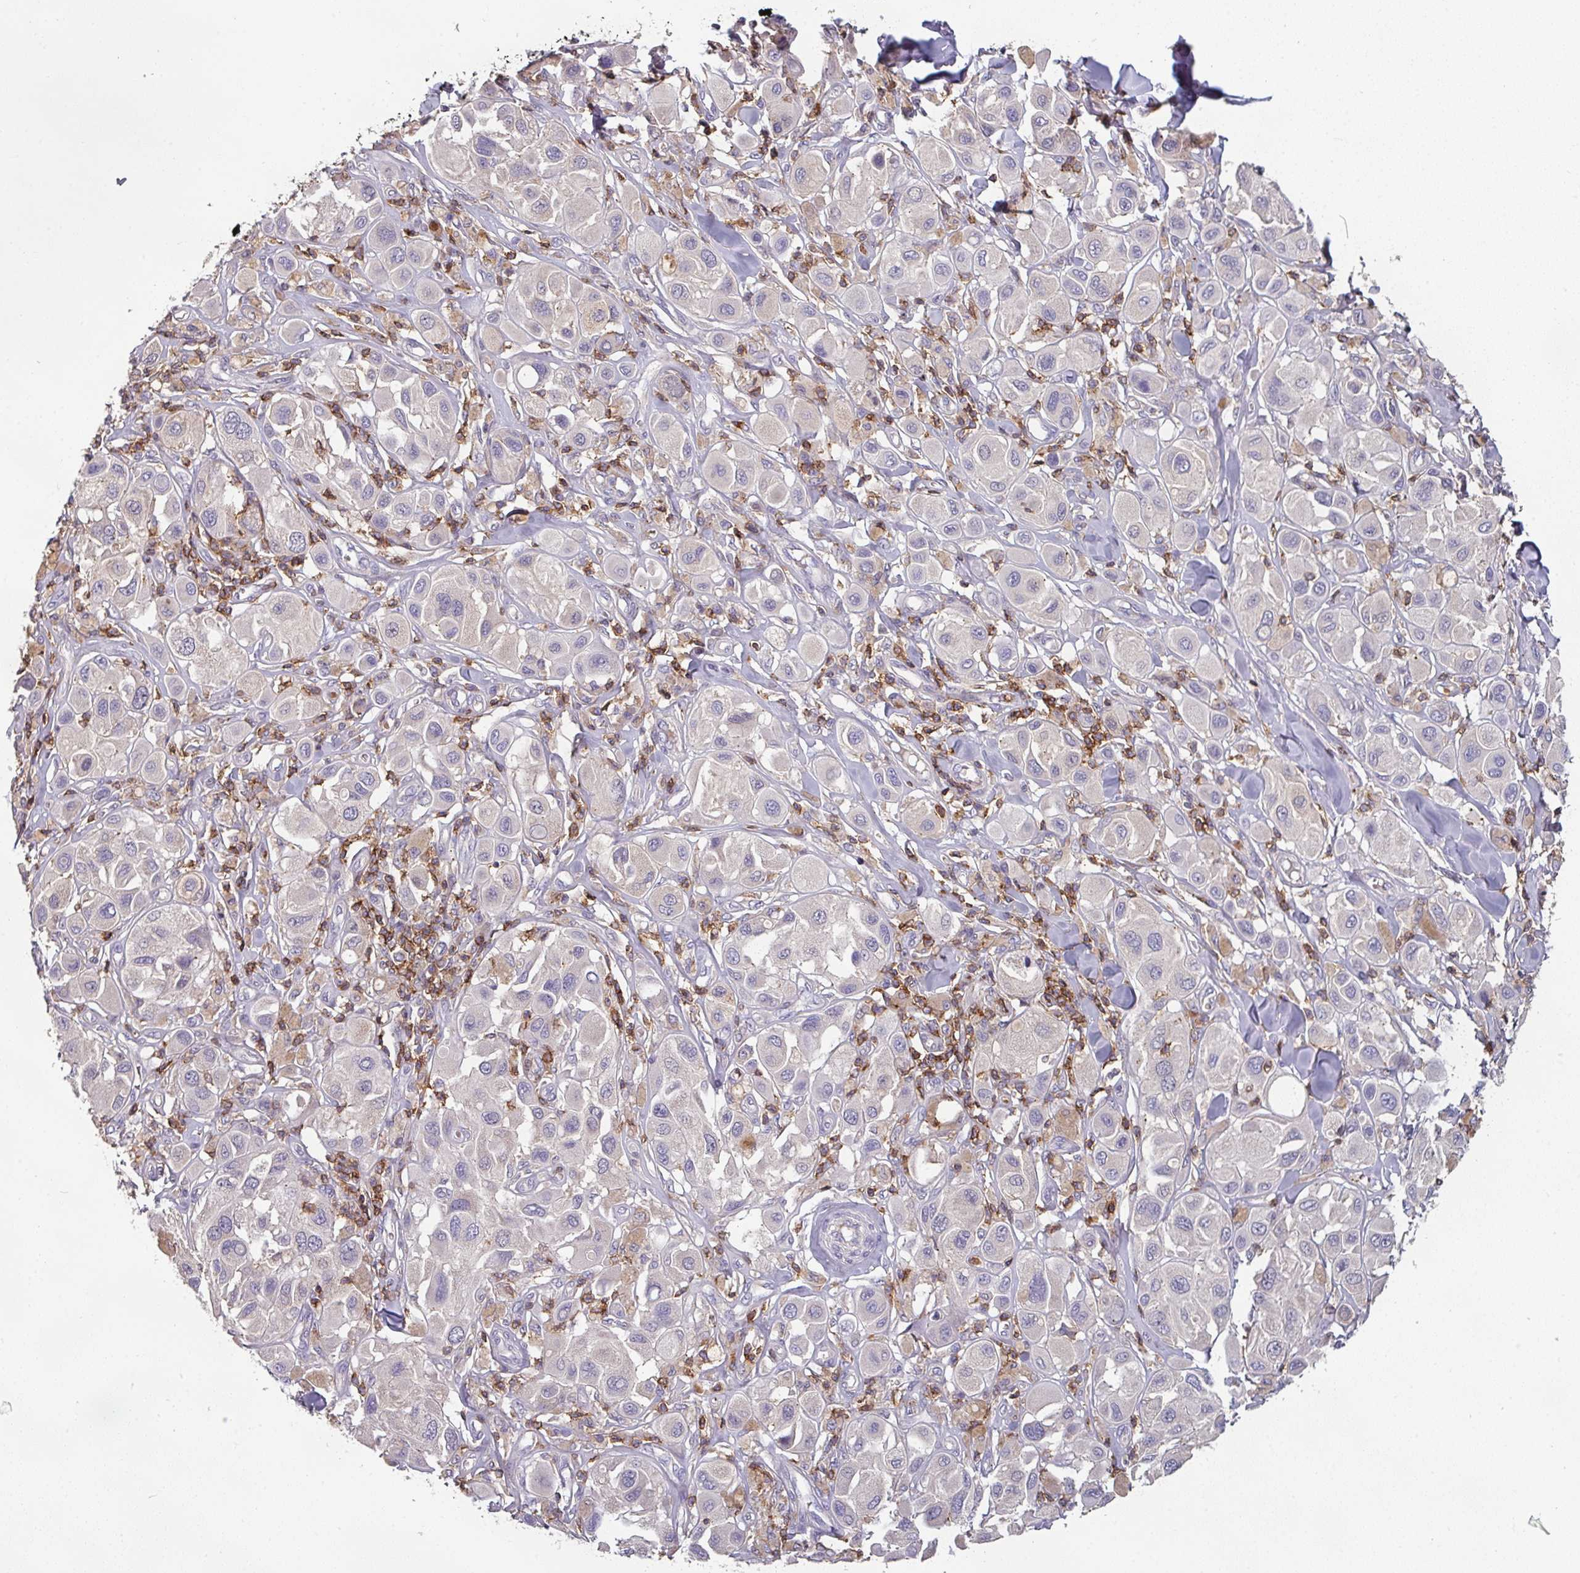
{"staining": {"intensity": "negative", "quantity": "none", "location": "none"}, "tissue": "melanoma", "cell_type": "Tumor cells", "image_type": "cancer", "snomed": [{"axis": "morphology", "description": "Malignant melanoma, Metastatic site"}, {"axis": "topography", "description": "Skin"}], "caption": "The histopathology image displays no significant positivity in tumor cells of melanoma.", "gene": "CD3G", "patient": {"sex": "male", "age": 41}}